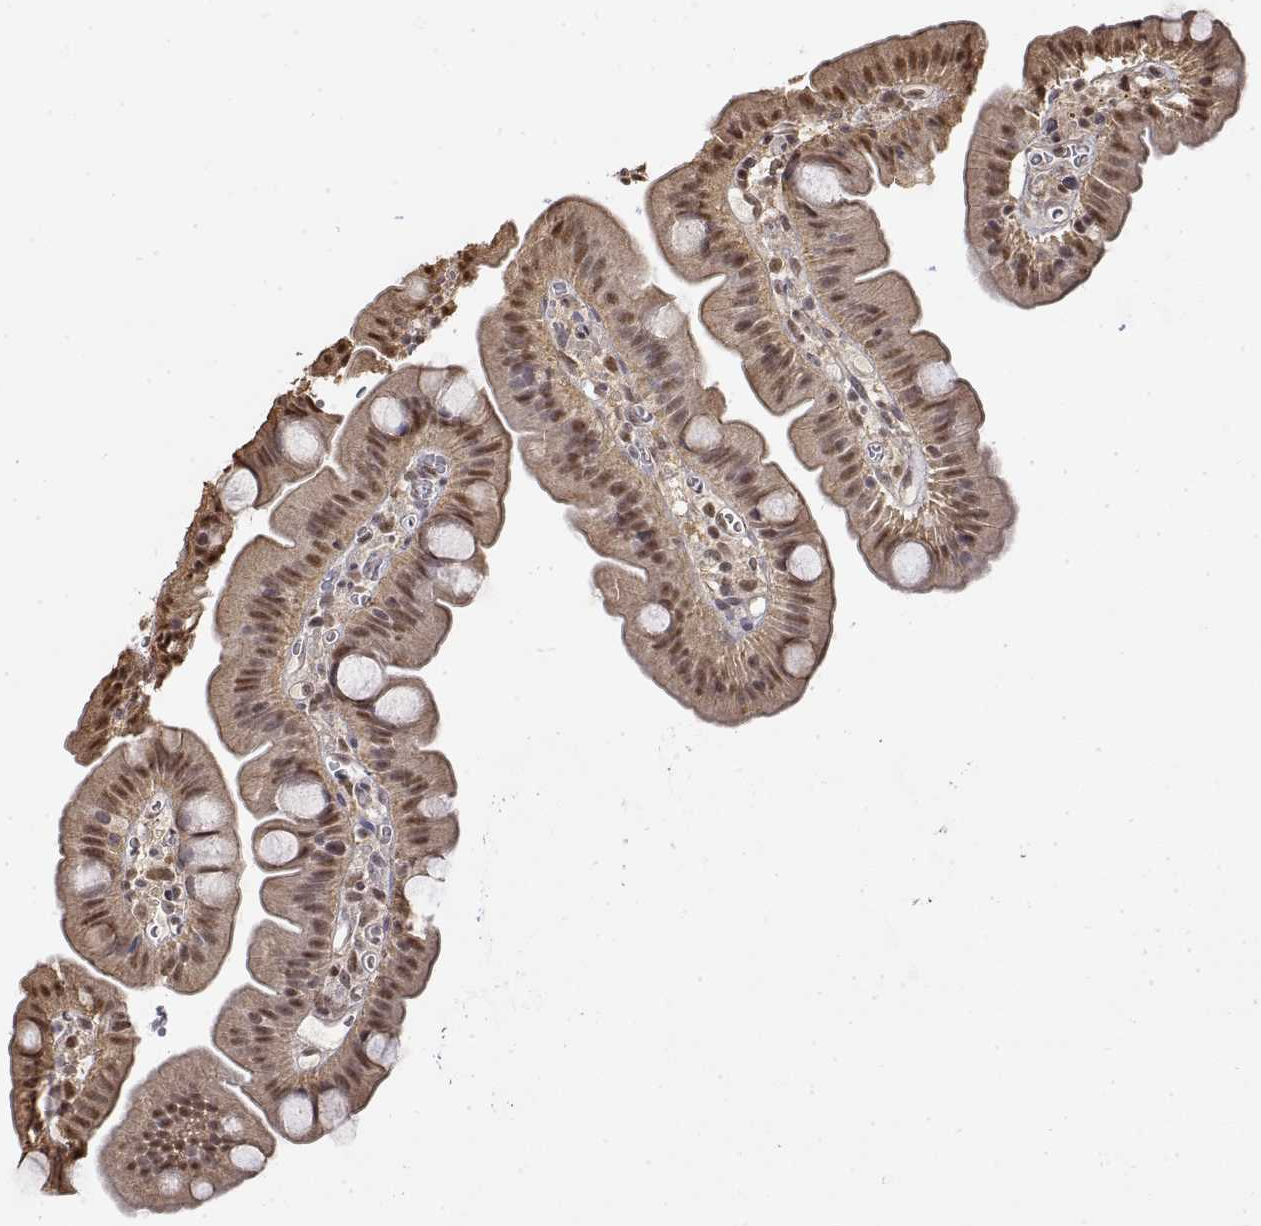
{"staining": {"intensity": "moderate", "quantity": ">75%", "location": "cytoplasmic/membranous,nuclear"}, "tissue": "small intestine", "cell_type": "Glandular cells", "image_type": "normal", "snomed": [{"axis": "morphology", "description": "Normal tissue, NOS"}, {"axis": "topography", "description": "Small intestine"}], "caption": "Immunohistochemistry micrograph of normal small intestine: small intestine stained using immunohistochemistry demonstrates medium levels of moderate protein expression localized specifically in the cytoplasmic/membranous,nuclear of glandular cells, appearing as a cytoplasmic/membranous,nuclear brown color.", "gene": "TPI1", "patient": {"sex": "female", "age": 68}}